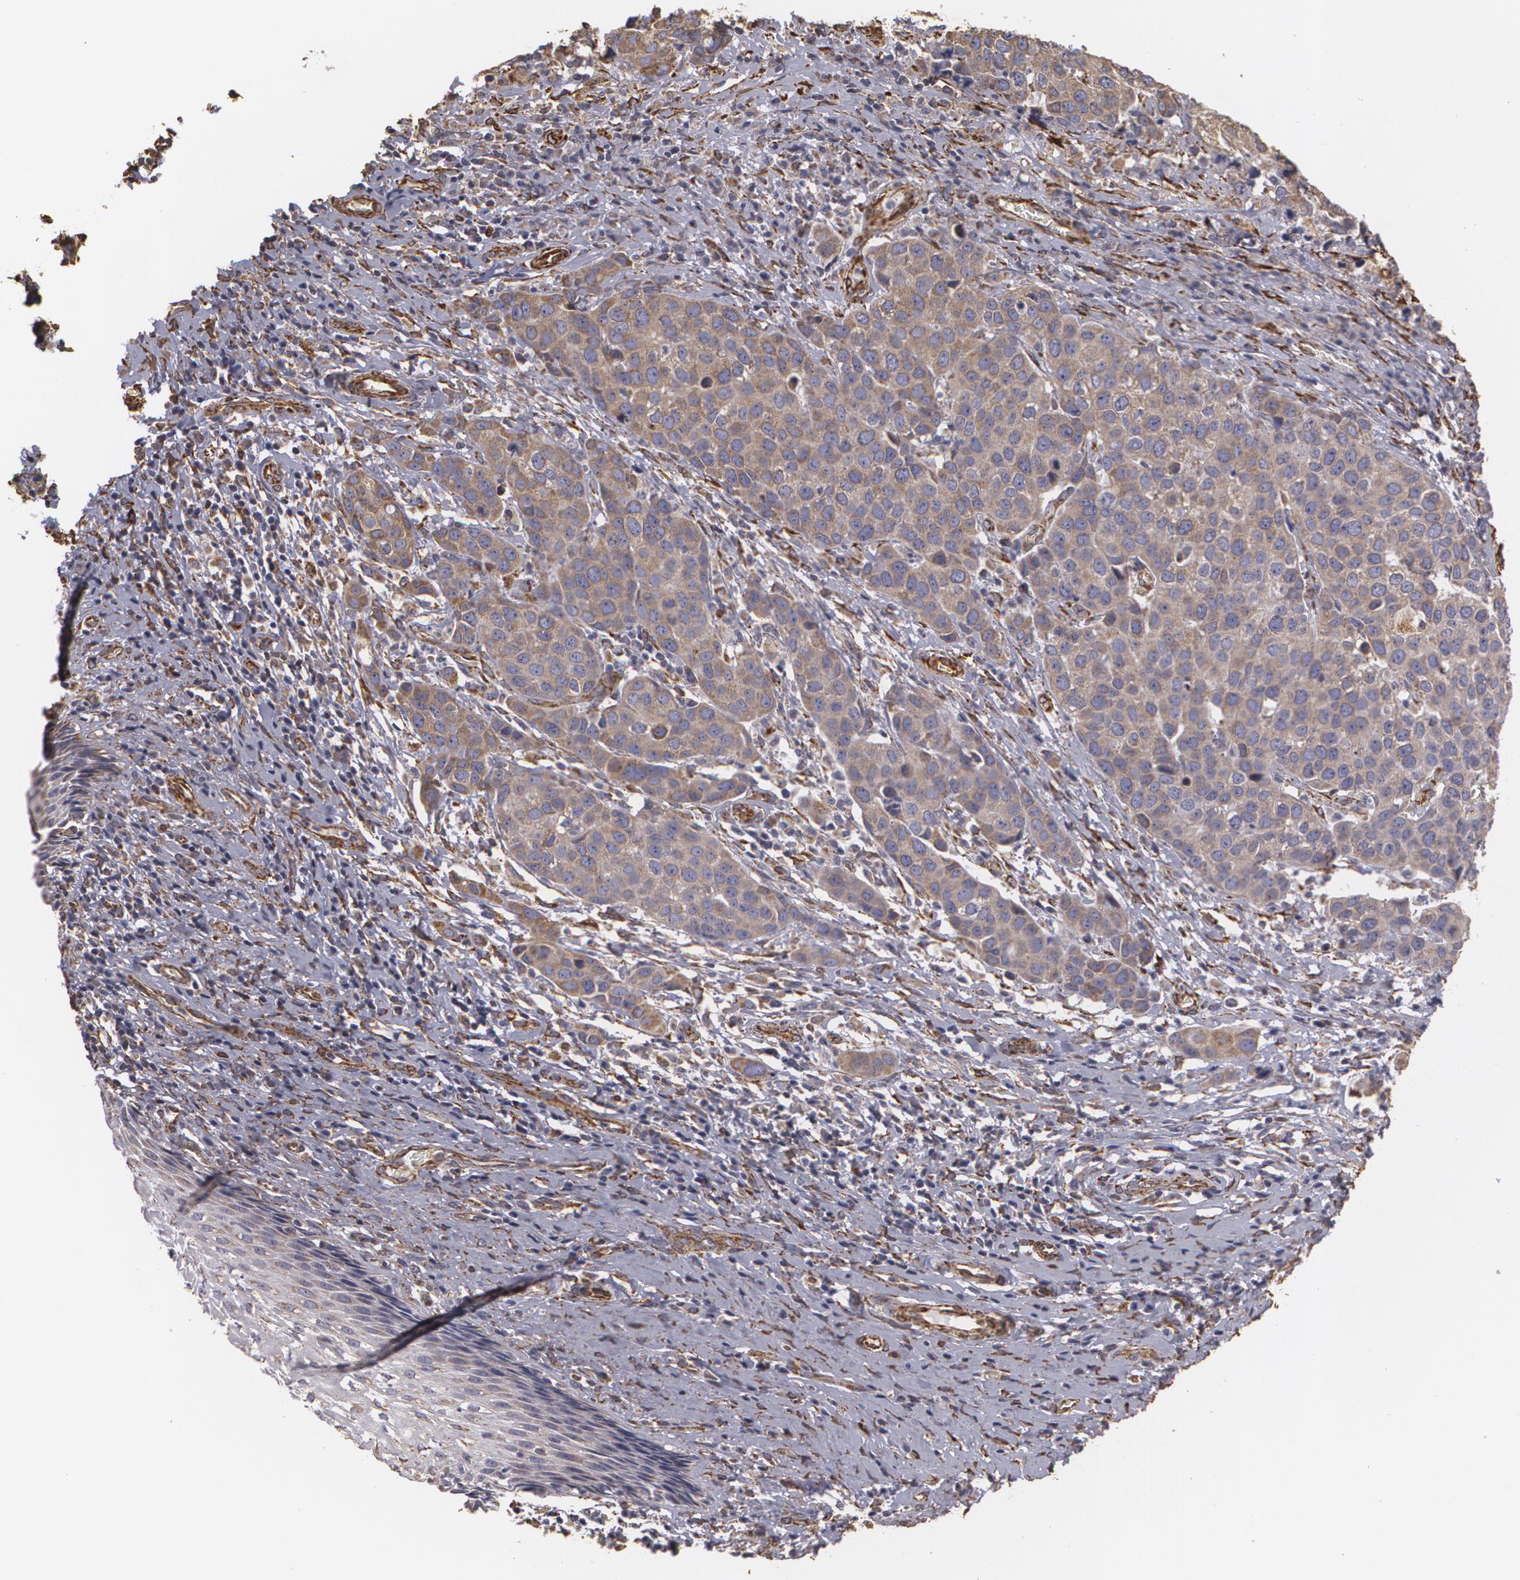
{"staining": {"intensity": "weak", "quantity": ">75%", "location": "nuclear"}, "tissue": "cervical cancer", "cell_type": "Tumor cells", "image_type": "cancer", "snomed": [{"axis": "morphology", "description": "Squamous cell carcinoma, NOS"}, {"axis": "topography", "description": "Cervix"}], "caption": "Immunohistochemistry (IHC) histopathology image of squamous cell carcinoma (cervical) stained for a protein (brown), which exhibits low levels of weak nuclear expression in about >75% of tumor cells.", "gene": "CYB5R3", "patient": {"sex": "female", "age": 54}}